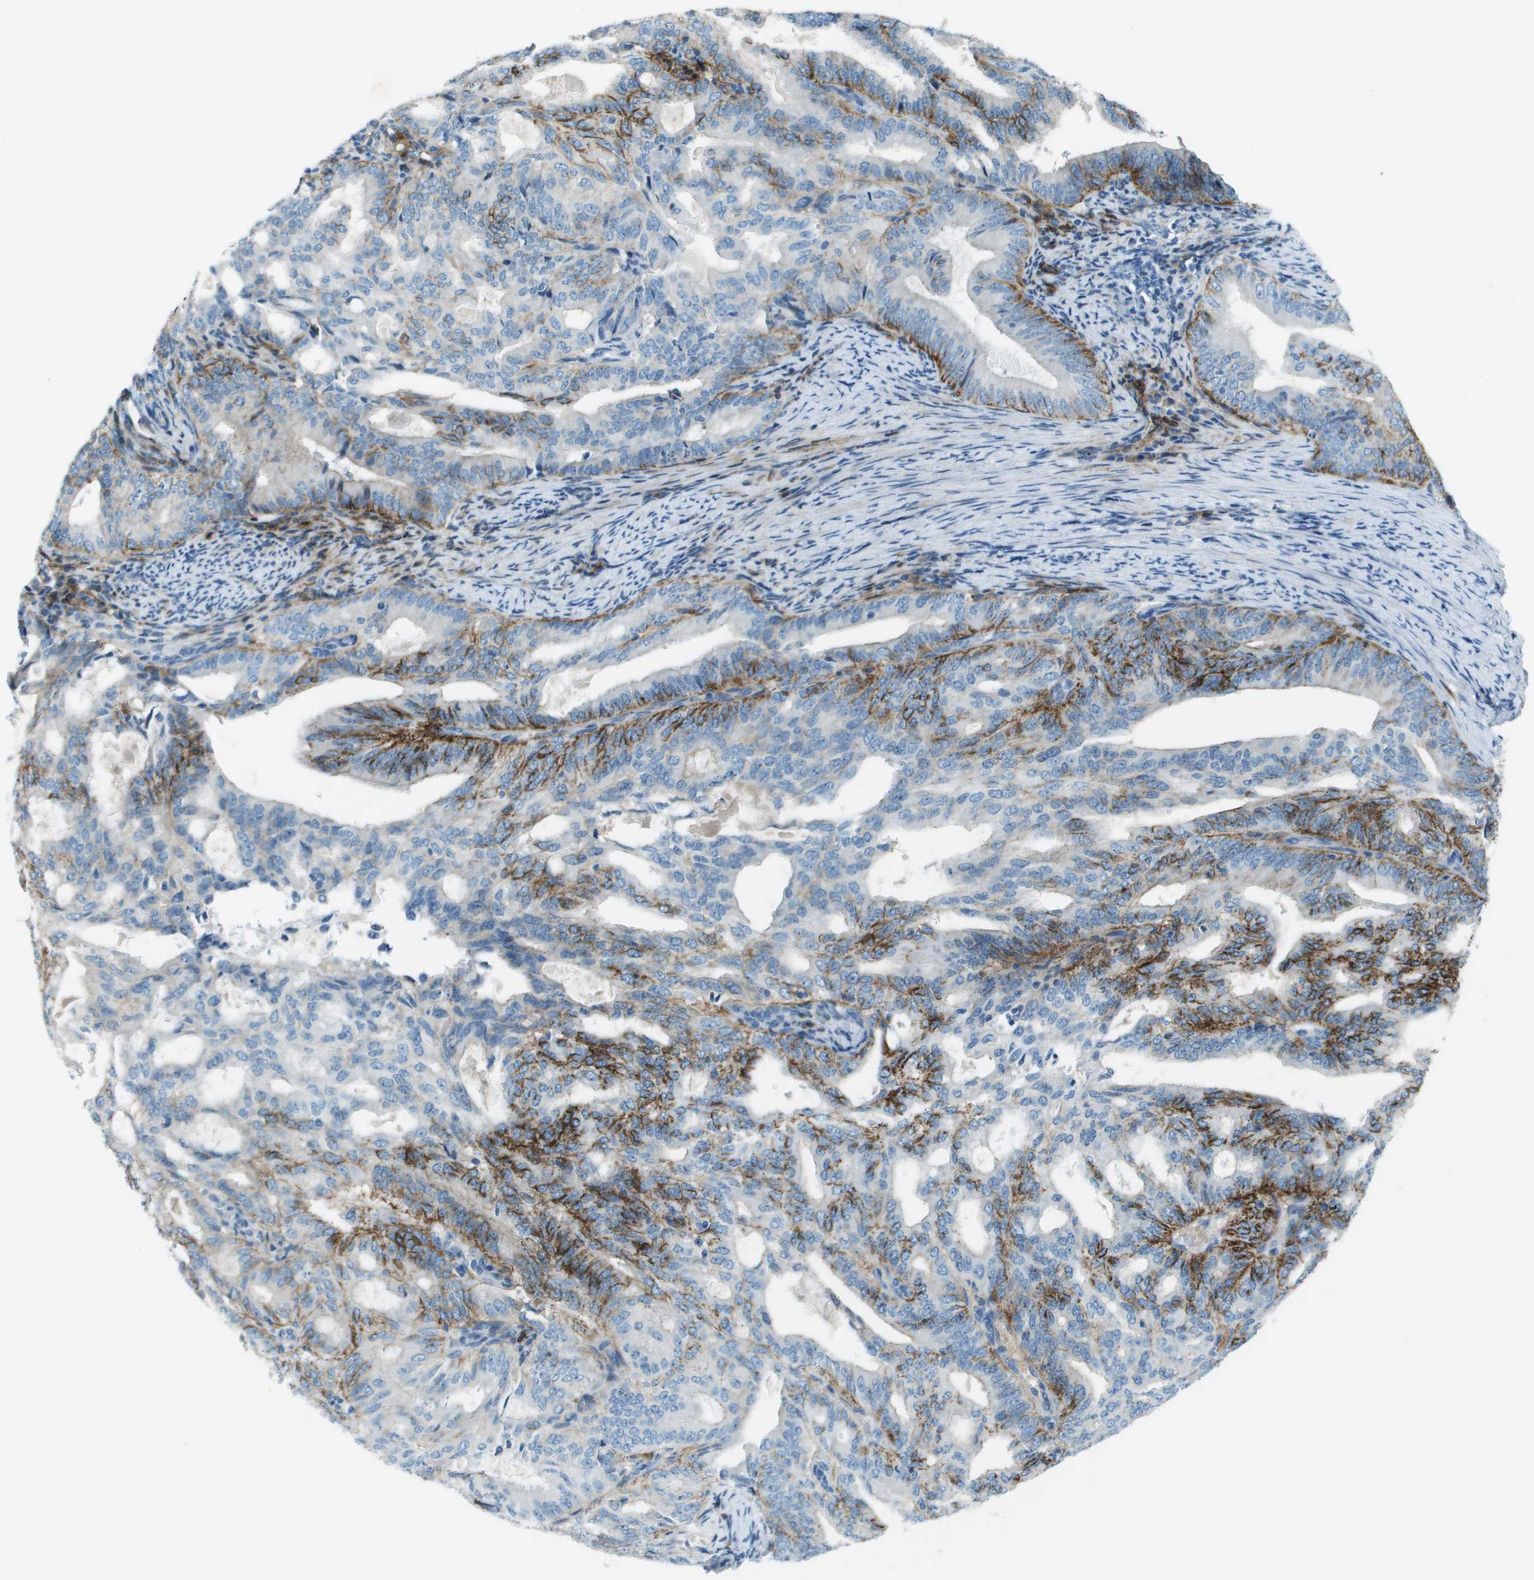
{"staining": {"intensity": "moderate", "quantity": "25%-75%", "location": "cytoplasmic/membranous"}, "tissue": "endometrial cancer", "cell_type": "Tumor cells", "image_type": "cancer", "snomed": [{"axis": "morphology", "description": "Adenocarcinoma, NOS"}, {"axis": "topography", "description": "Endometrium"}], "caption": "An image of adenocarcinoma (endometrial) stained for a protein exhibits moderate cytoplasmic/membranous brown staining in tumor cells. (DAB IHC with brightfield microscopy, high magnification).", "gene": "SDC1", "patient": {"sex": "female", "age": 58}}